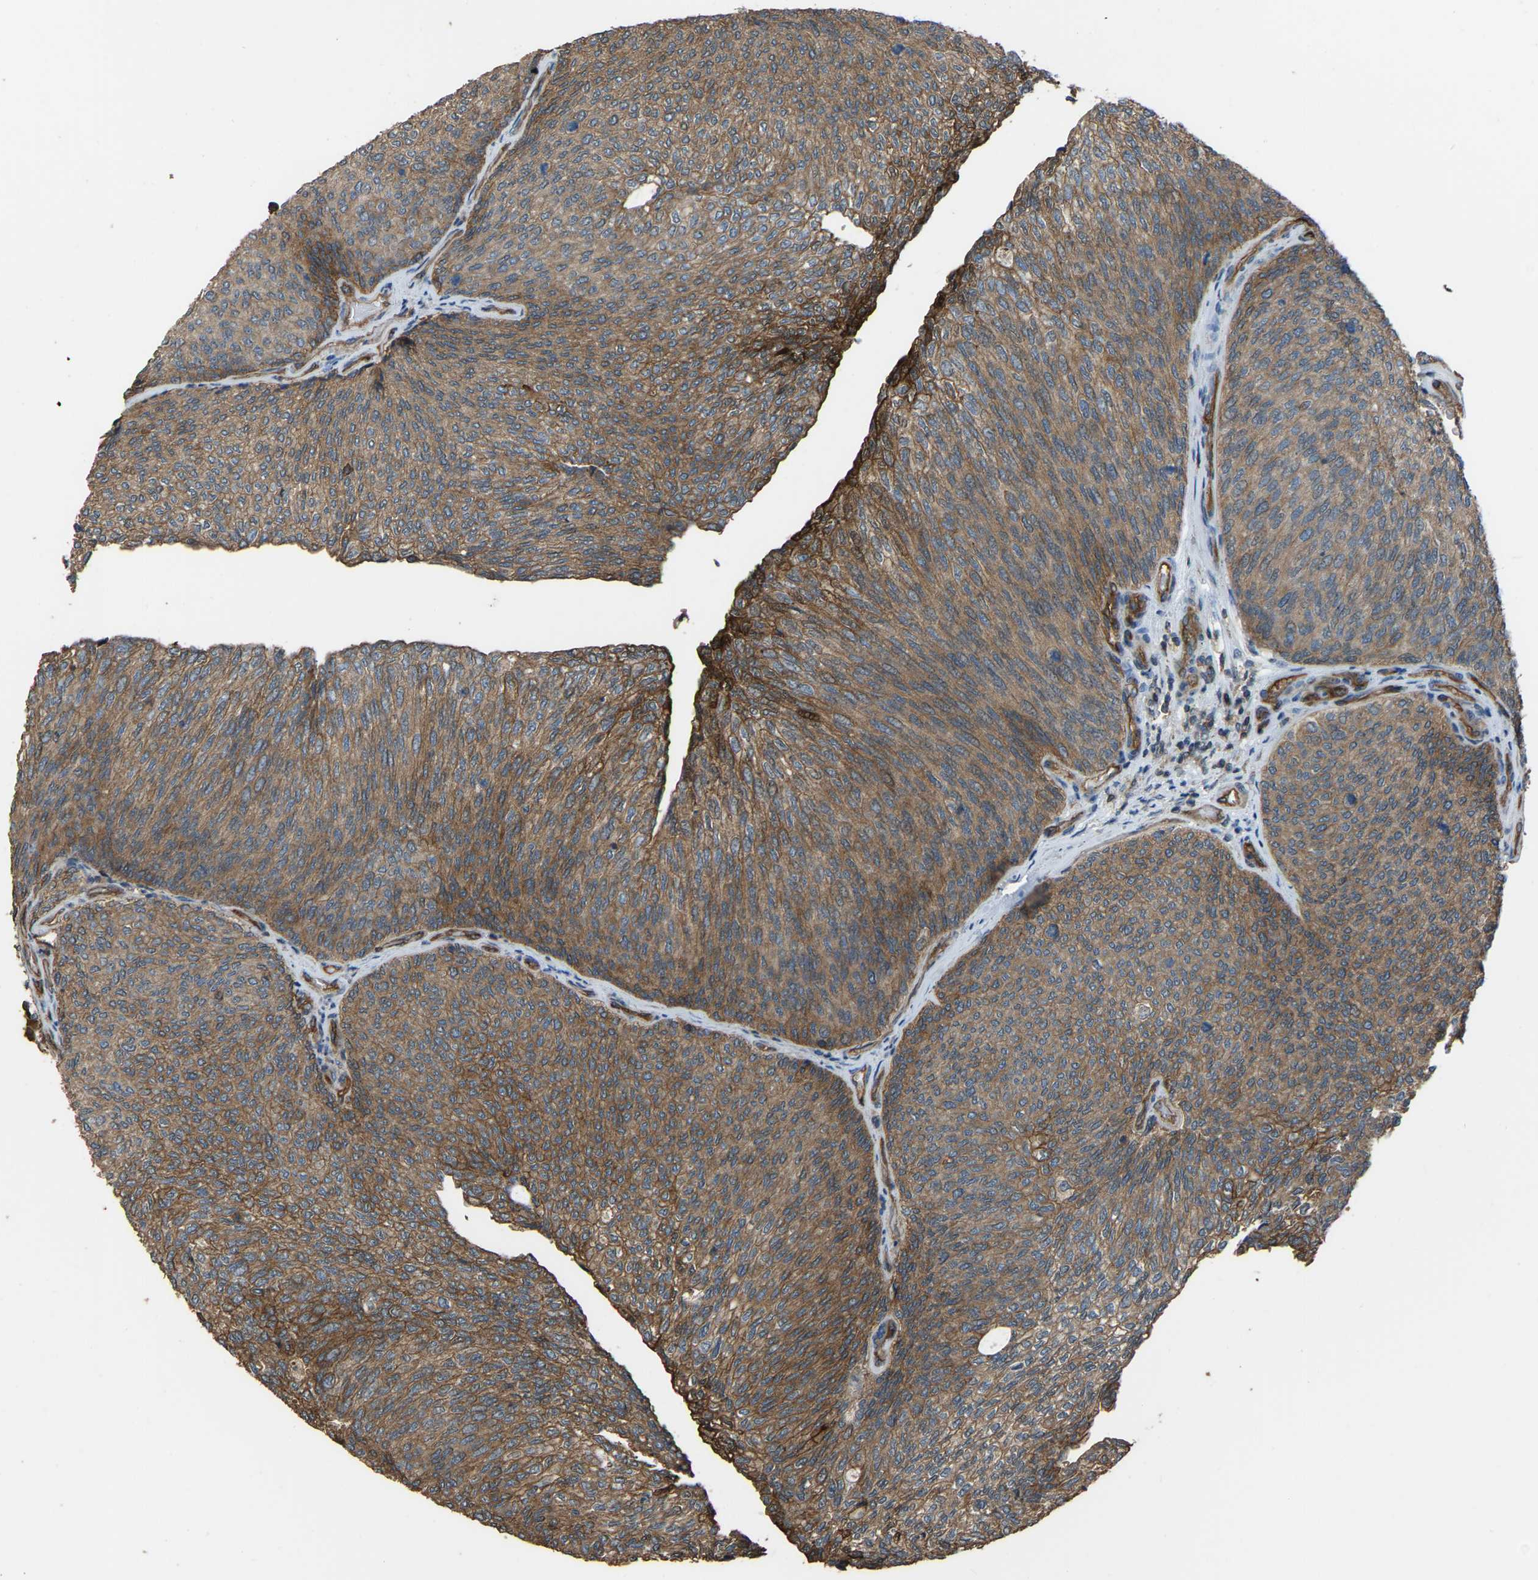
{"staining": {"intensity": "moderate", "quantity": ">75%", "location": "cytoplasmic/membranous"}, "tissue": "urothelial cancer", "cell_type": "Tumor cells", "image_type": "cancer", "snomed": [{"axis": "morphology", "description": "Urothelial carcinoma, Low grade"}, {"axis": "topography", "description": "Urinary bladder"}], "caption": "A high-resolution image shows immunohistochemistry staining of low-grade urothelial carcinoma, which displays moderate cytoplasmic/membranous staining in approximately >75% of tumor cells.", "gene": "SLC4A2", "patient": {"sex": "female", "age": 79}}